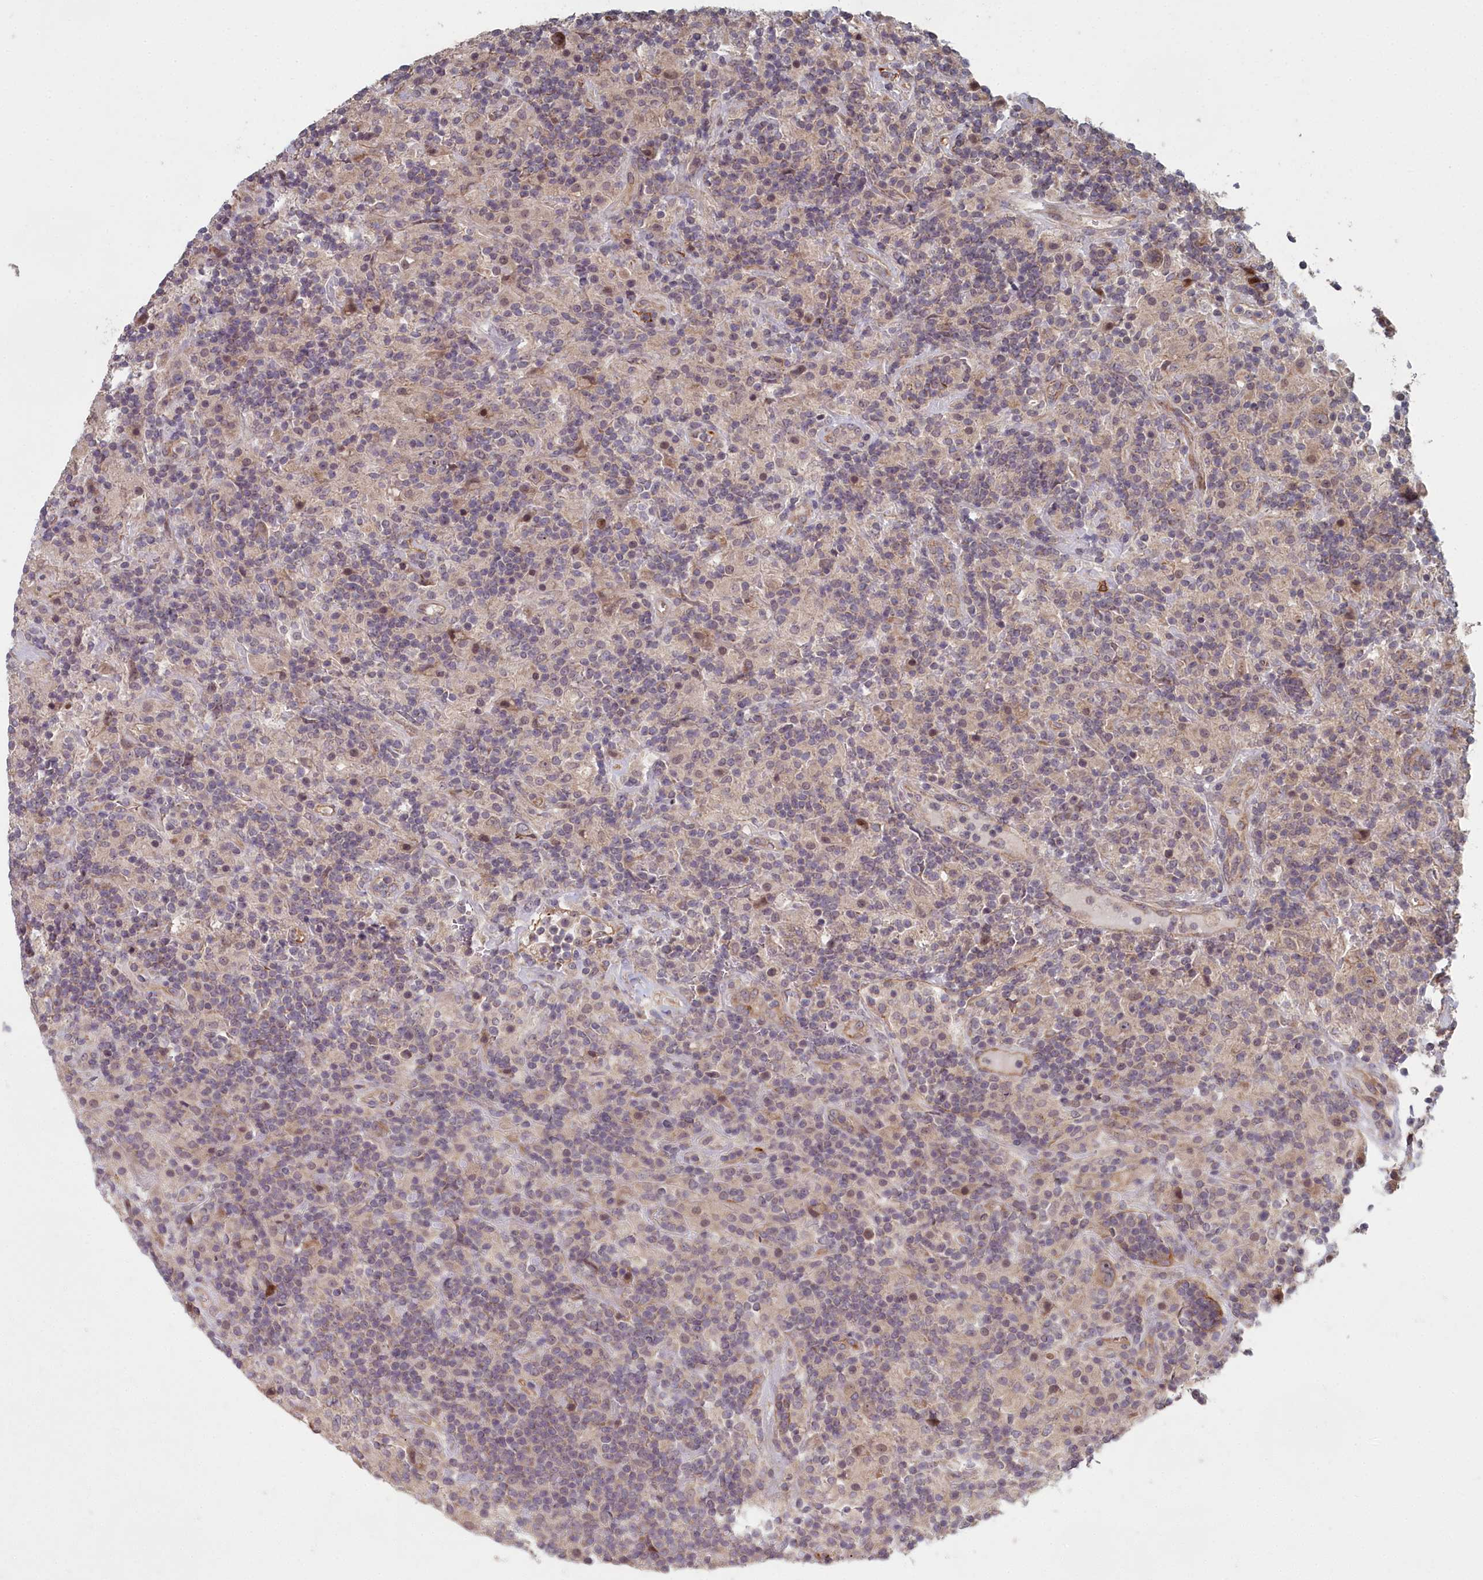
{"staining": {"intensity": "weak", "quantity": ">75%", "location": "cytoplasmic/membranous,nuclear"}, "tissue": "lymphoma", "cell_type": "Tumor cells", "image_type": "cancer", "snomed": [{"axis": "morphology", "description": "Hodgkin's disease, NOS"}, {"axis": "topography", "description": "Lymph node"}], "caption": "This image demonstrates immunohistochemistry staining of Hodgkin's disease, with low weak cytoplasmic/membranous and nuclear staining in approximately >75% of tumor cells.", "gene": "TSPYL4", "patient": {"sex": "male", "age": 70}}